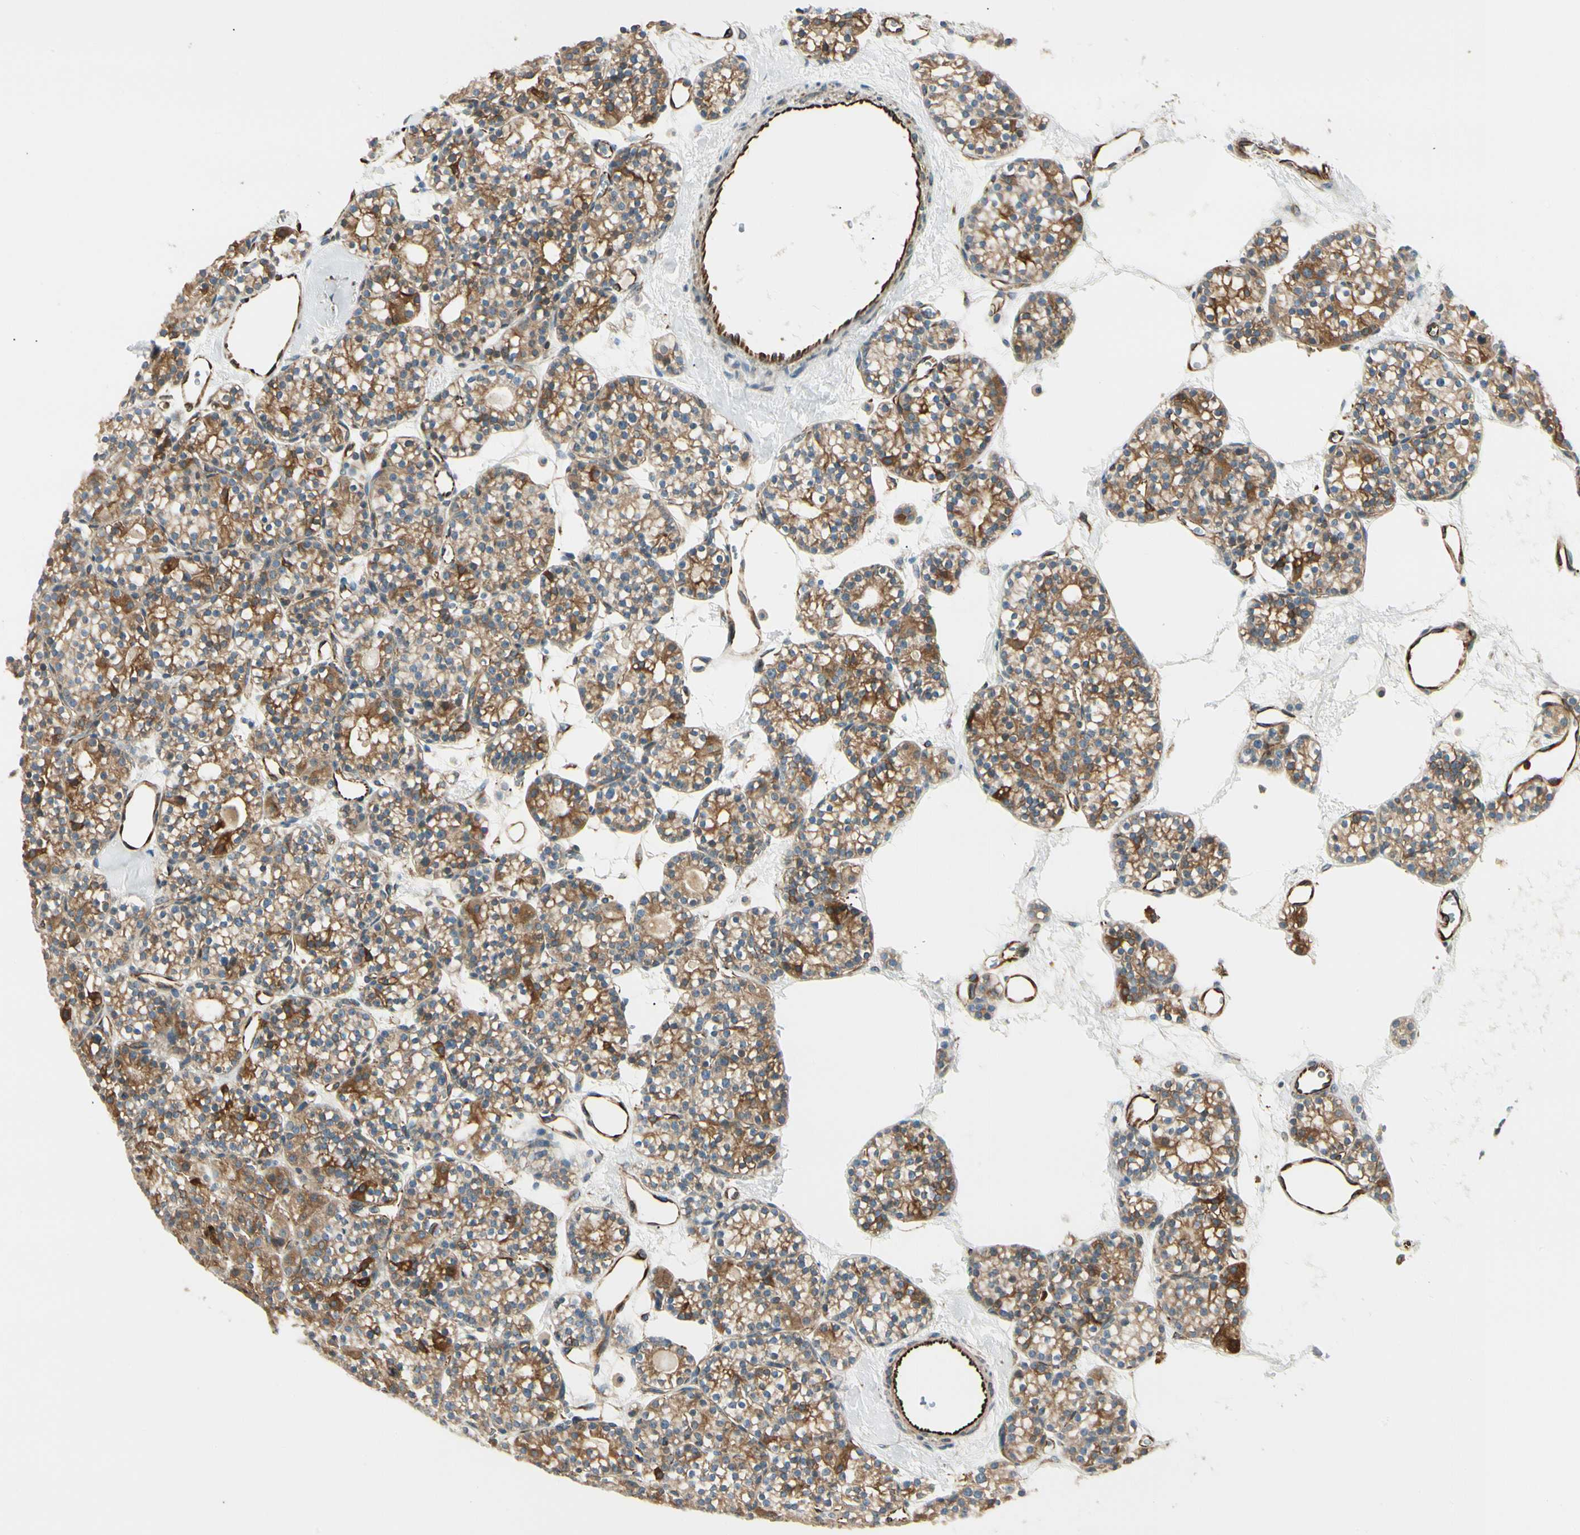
{"staining": {"intensity": "strong", "quantity": ">75%", "location": "cytoplasmic/membranous,nuclear"}, "tissue": "parathyroid gland", "cell_type": "Glandular cells", "image_type": "normal", "snomed": [{"axis": "morphology", "description": "Normal tissue, NOS"}, {"axis": "topography", "description": "Parathyroid gland"}], "caption": "The micrograph reveals immunohistochemical staining of unremarkable parathyroid gland. There is strong cytoplasmic/membranous,nuclear positivity is appreciated in about >75% of glandular cells.", "gene": "FTH1", "patient": {"sex": "female", "age": 64}}